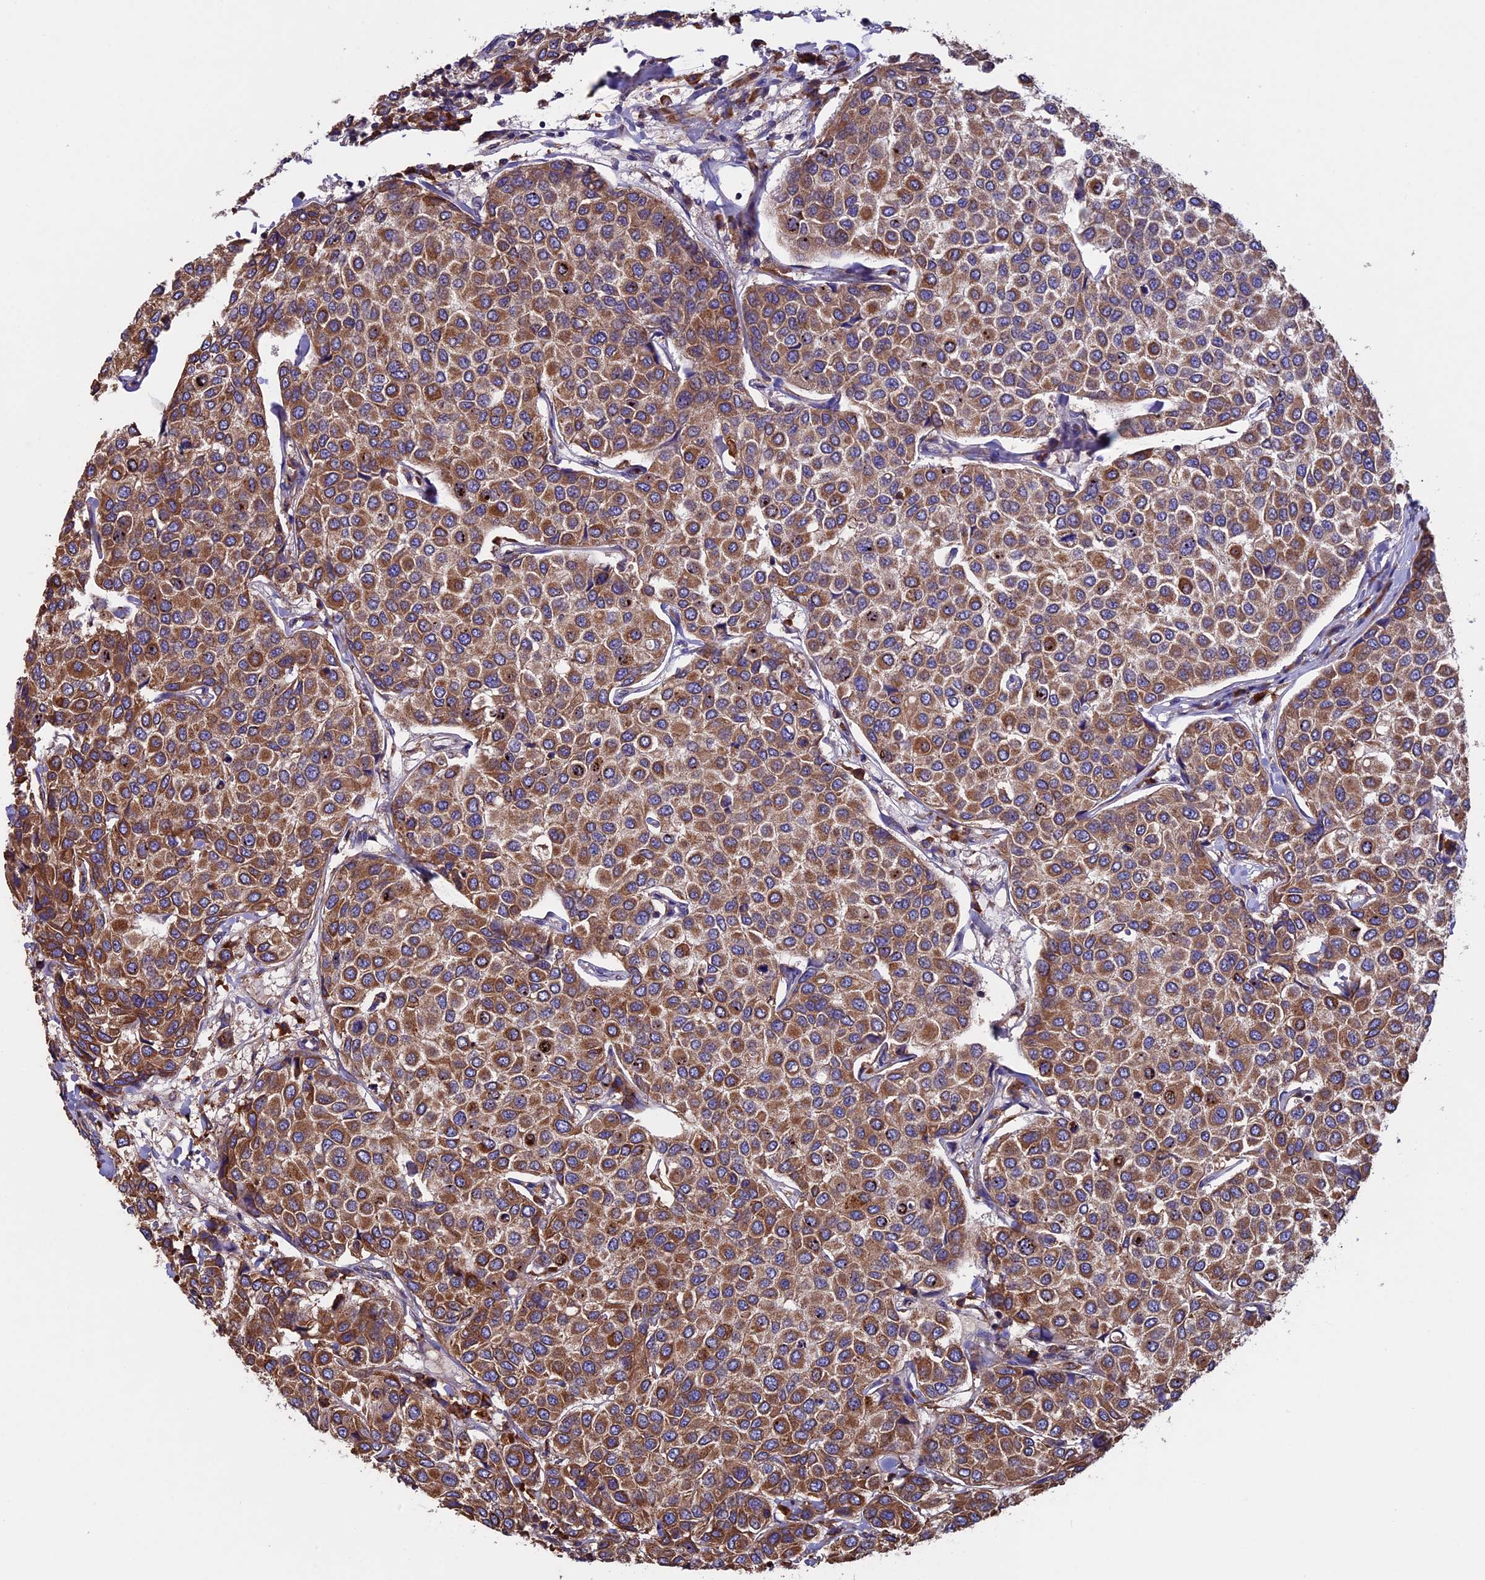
{"staining": {"intensity": "moderate", "quantity": ">75%", "location": "cytoplasmic/membranous"}, "tissue": "breast cancer", "cell_type": "Tumor cells", "image_type": "cancer", "snomed": [{"axis": "morphology", "description": "Duct carcinoma"}, {"axis": "topography", "description": "Breast"}], "caption": "Human breast invasive ductal carcinoma stained with a protein marker reveals moderate staining in tumor cells.", "gene": "BTBD3", "patient": {"sex": "female", "age": 55}}